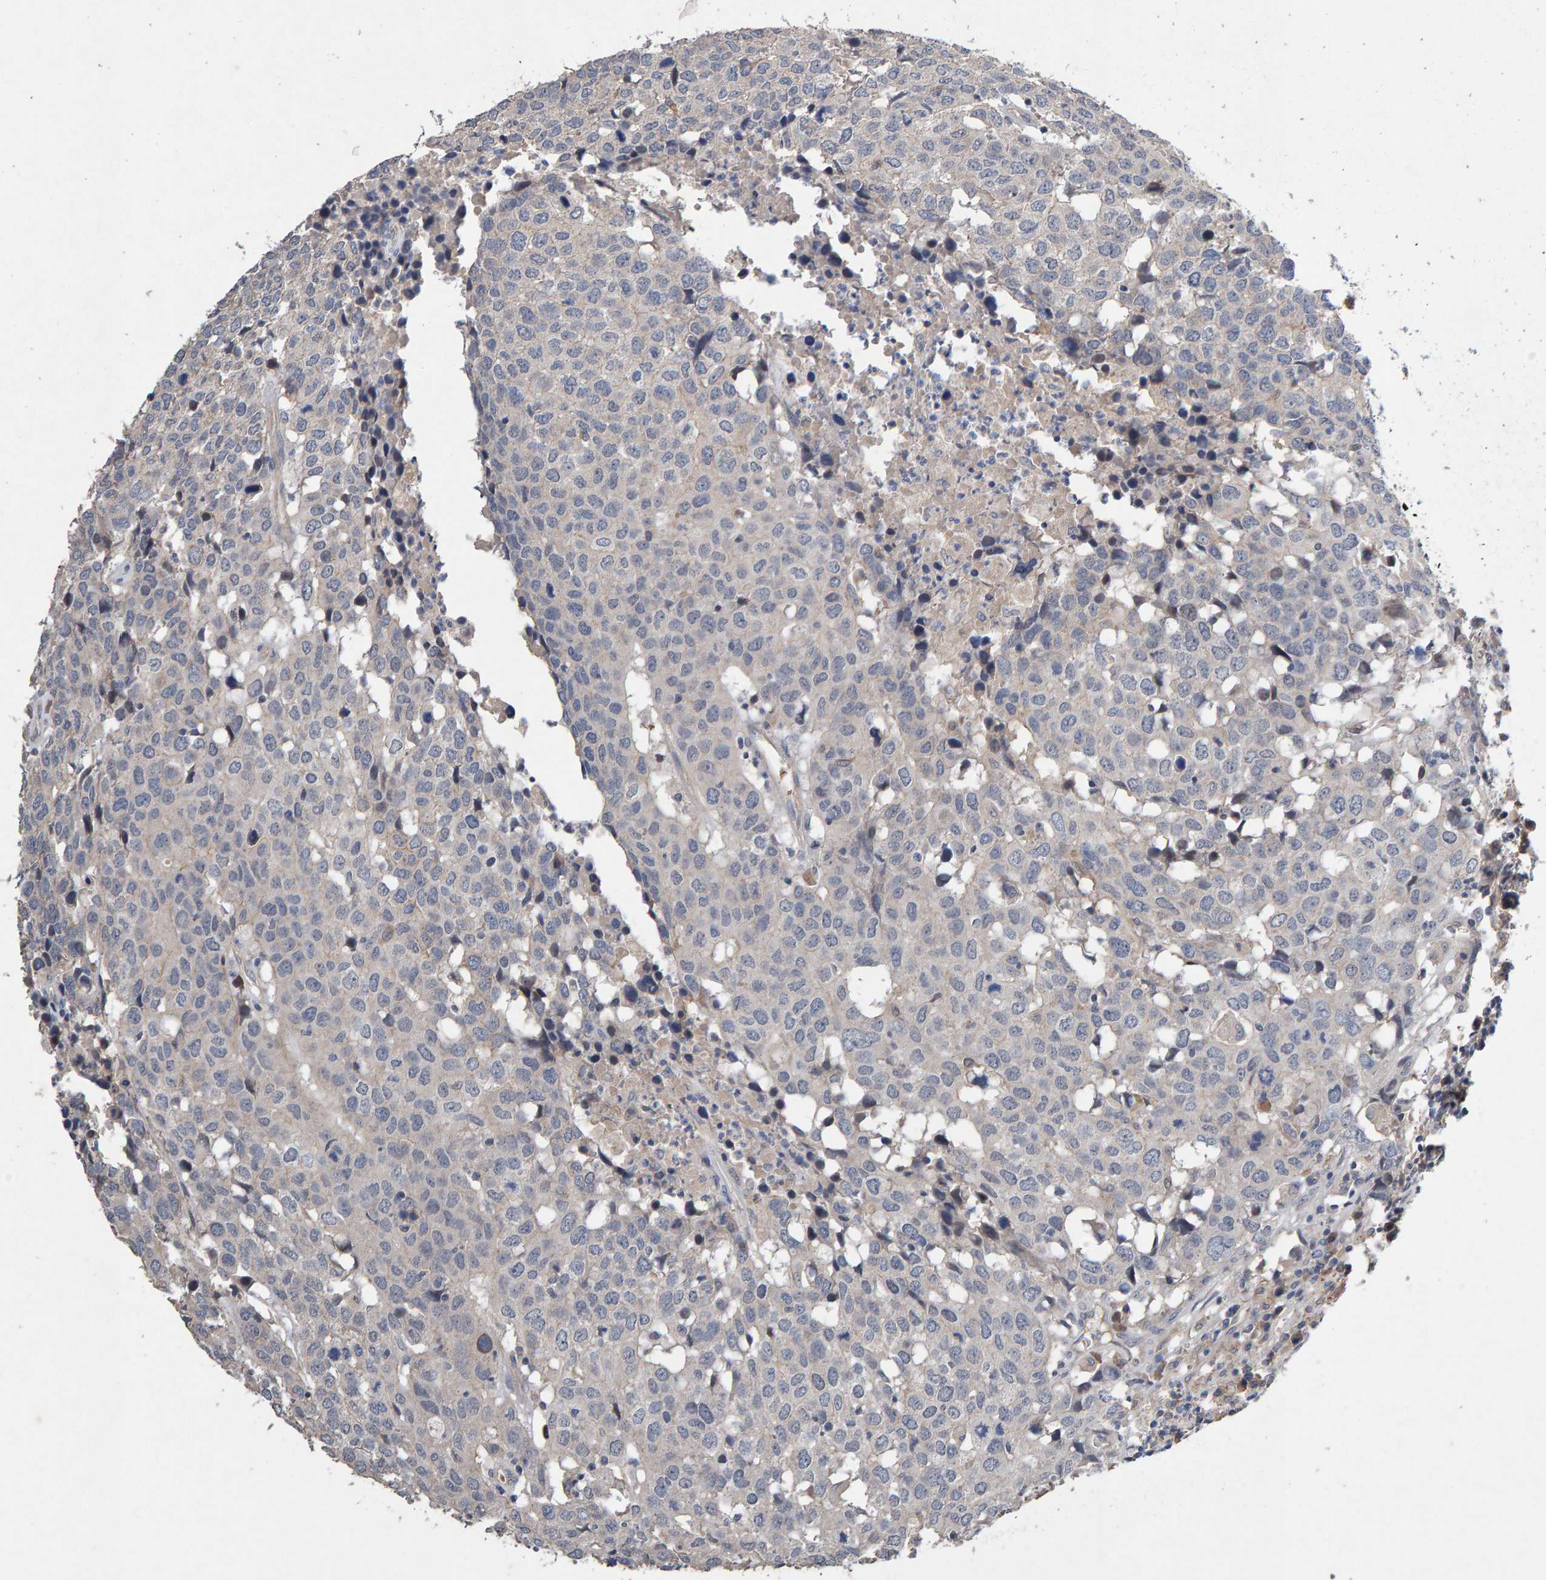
{"staining": {"intensity": "negative", "quantity": "none", "location": "none"}, "tissue": "head and neck cancer", "cell_type": "Tumor cells", "image_type": "cancer", "snomed": [{"axis": "morphology", "description": "Squamous cell carcinoma, NOS"}, {"axis": "topography", "description": "Head-Neck"}], "caption": "Tumor cells are negative for protein expression in human head and neck cancer. Brightfield microscopy of immunohistochemistry (IHC) stained with DAB (3,3'-diaminobenzidine) (brown) and hematoxylin (blue), captured at high magnification.", "gene": "EFR3A", "patient": {"sex": "male", "age": 66}}